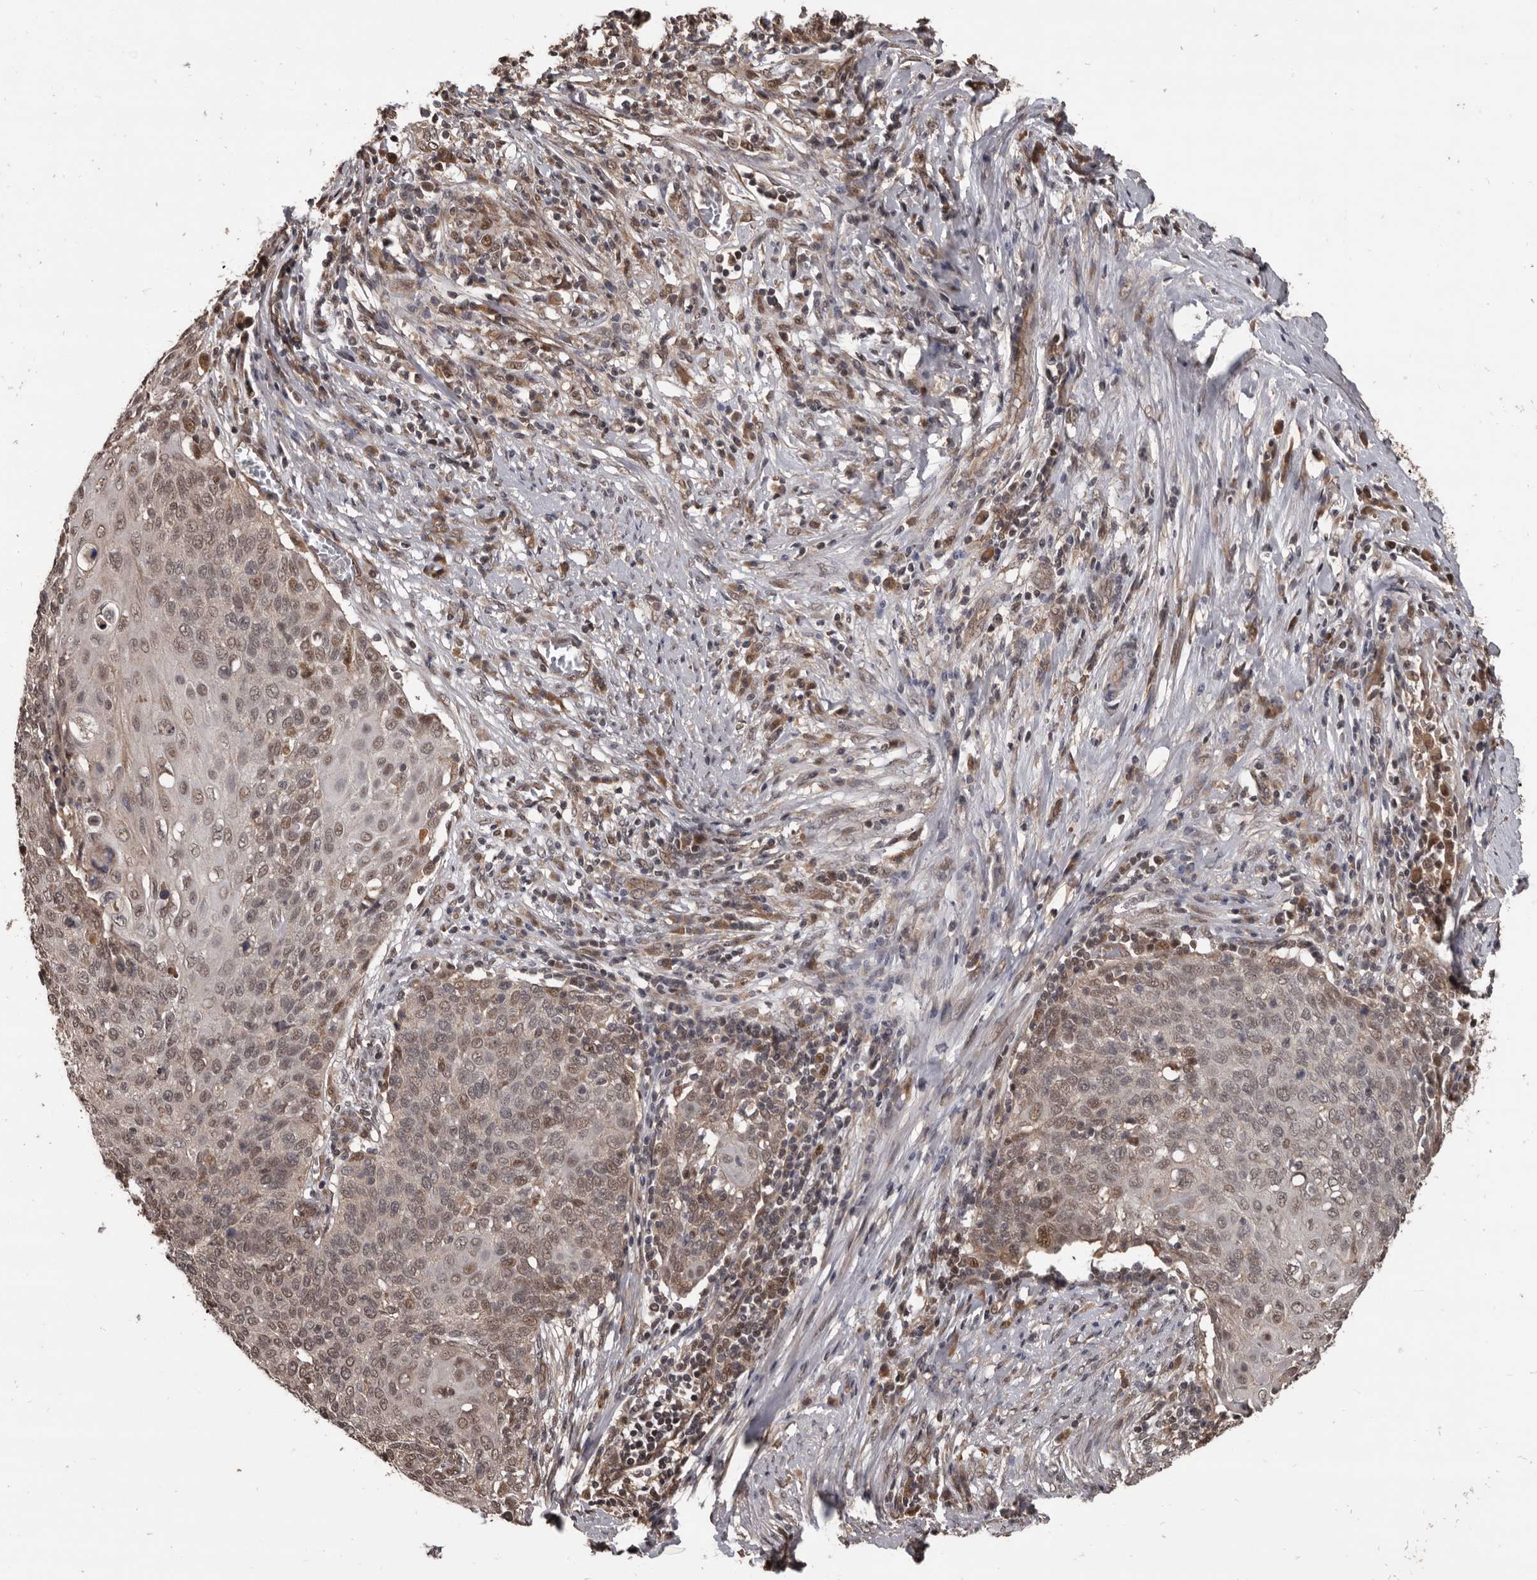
{"staining": {"intensity": "weak", "quantity": ">75%", "location": "nuclear"}, "tissue": "cervical cancer", "cell_type": "Tumor cells", "image_type": "cancer", "snomed": [{"axis": "morphology", "description": "Squamous cell carcinoma, NOS"}, {"axis": "topography", "description": "Cervix"}], "caption": "The histopathology image displays a brown stain indicating the presence of a protein in the nuclear of tumor cells in squamous cell carcinoma (cervical).", "gene": "AHR", "patient": {"sex": "female", "age": 39}}